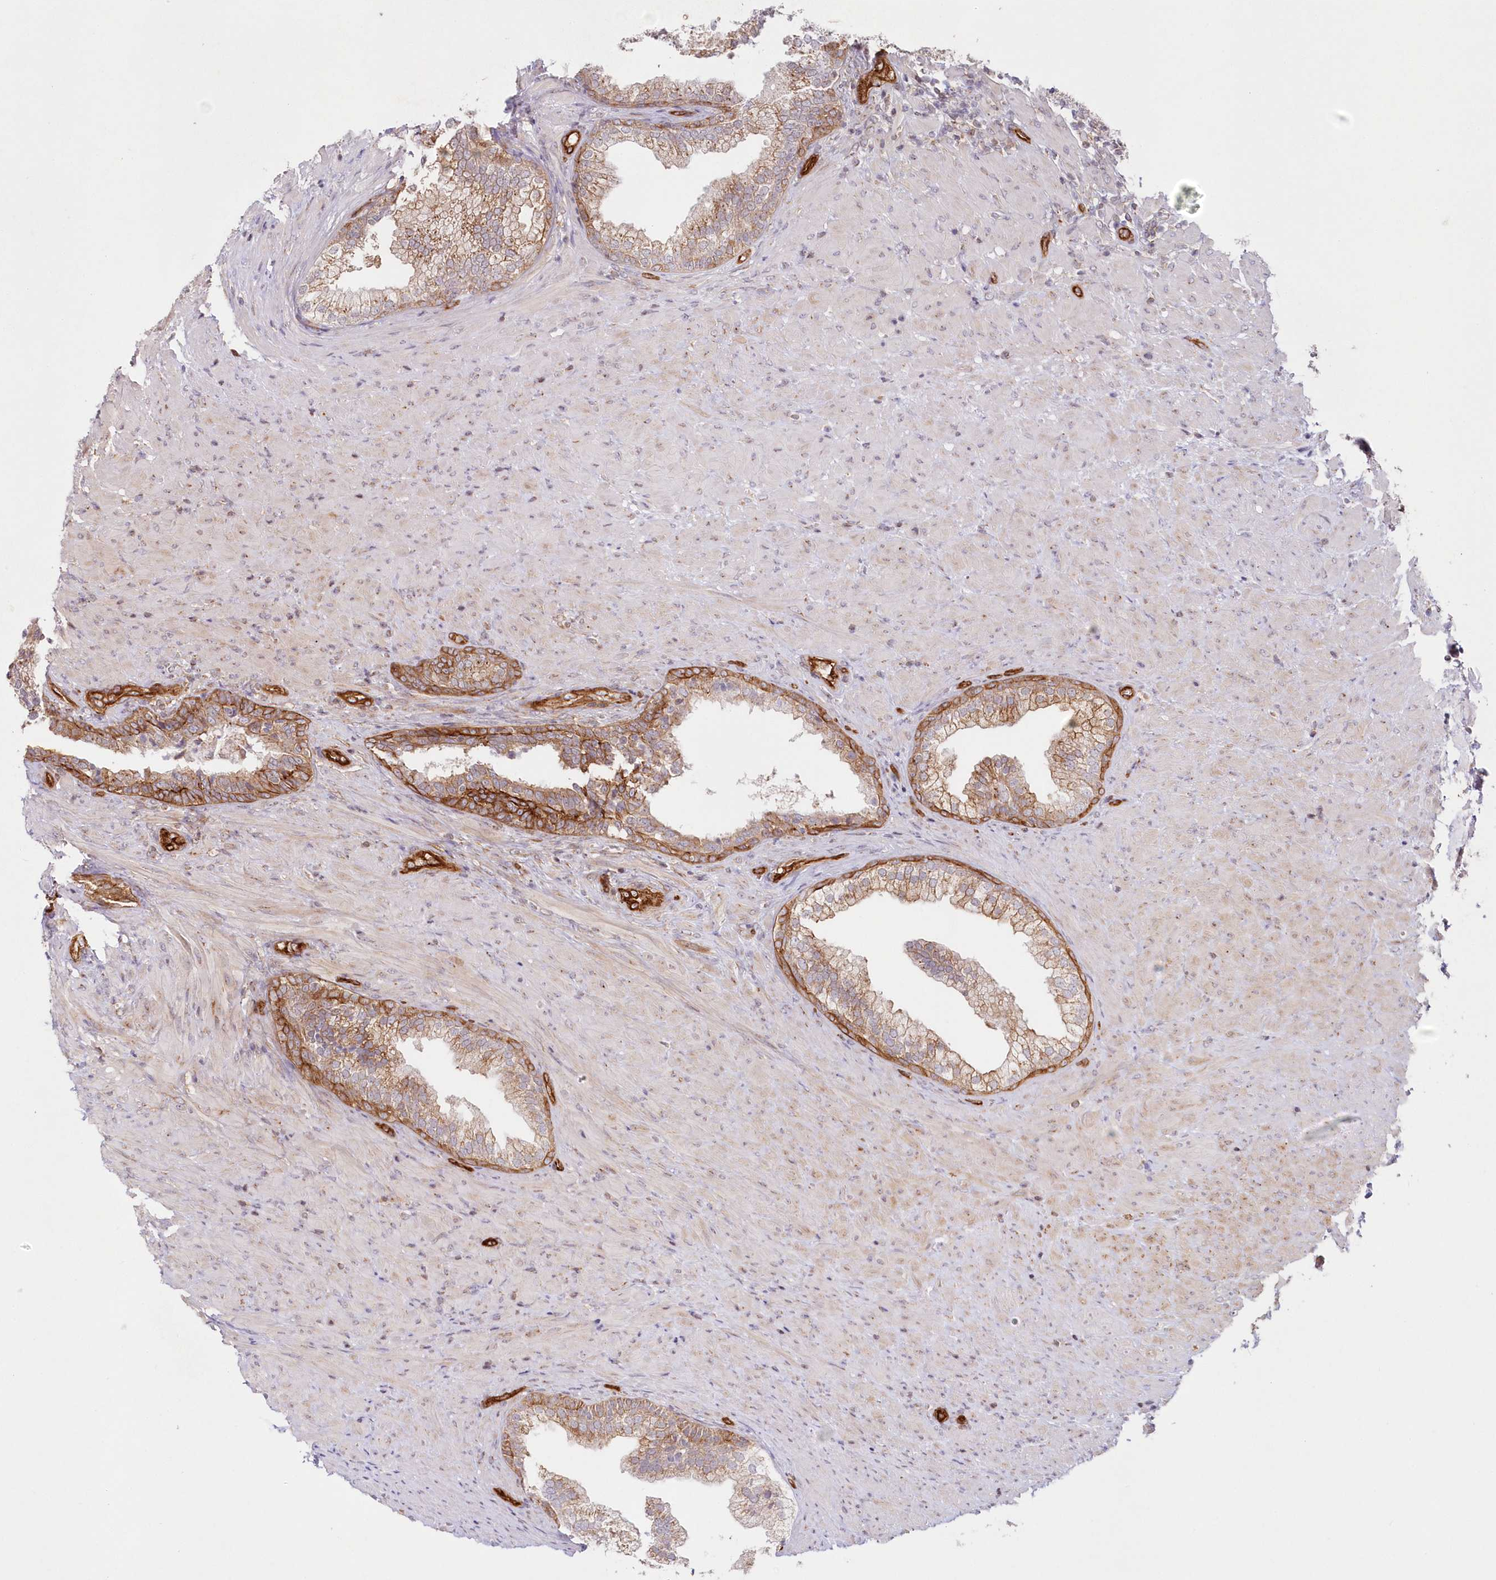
{"staining": {"intensity": "moderate", "quantity": ">75%", "location": "cytoplasmic/membranous"}, "tissue": "prostate", "cell_type": "Glandular cells", "image_type": "normal", "snomed": [{"axis": "morphology", "description": "Normal tissue, NOS"}, {"axis": "topography", "description": "Prostate"}], "caption": "High-power microscopy captured an IHC histopathology image of normal prostate, revealing moderate cytoplasmic/membranous positivity in approximately >75% of glandular cells. The staining is performed using DAB (3,3'-diaminobenzidine) brown chromogen to label protein expression. The nuclei are counter-stained blue using hematoxylin.", "gene": "AFAP1L2", "patient": {"sex": "male", "age": 76}}